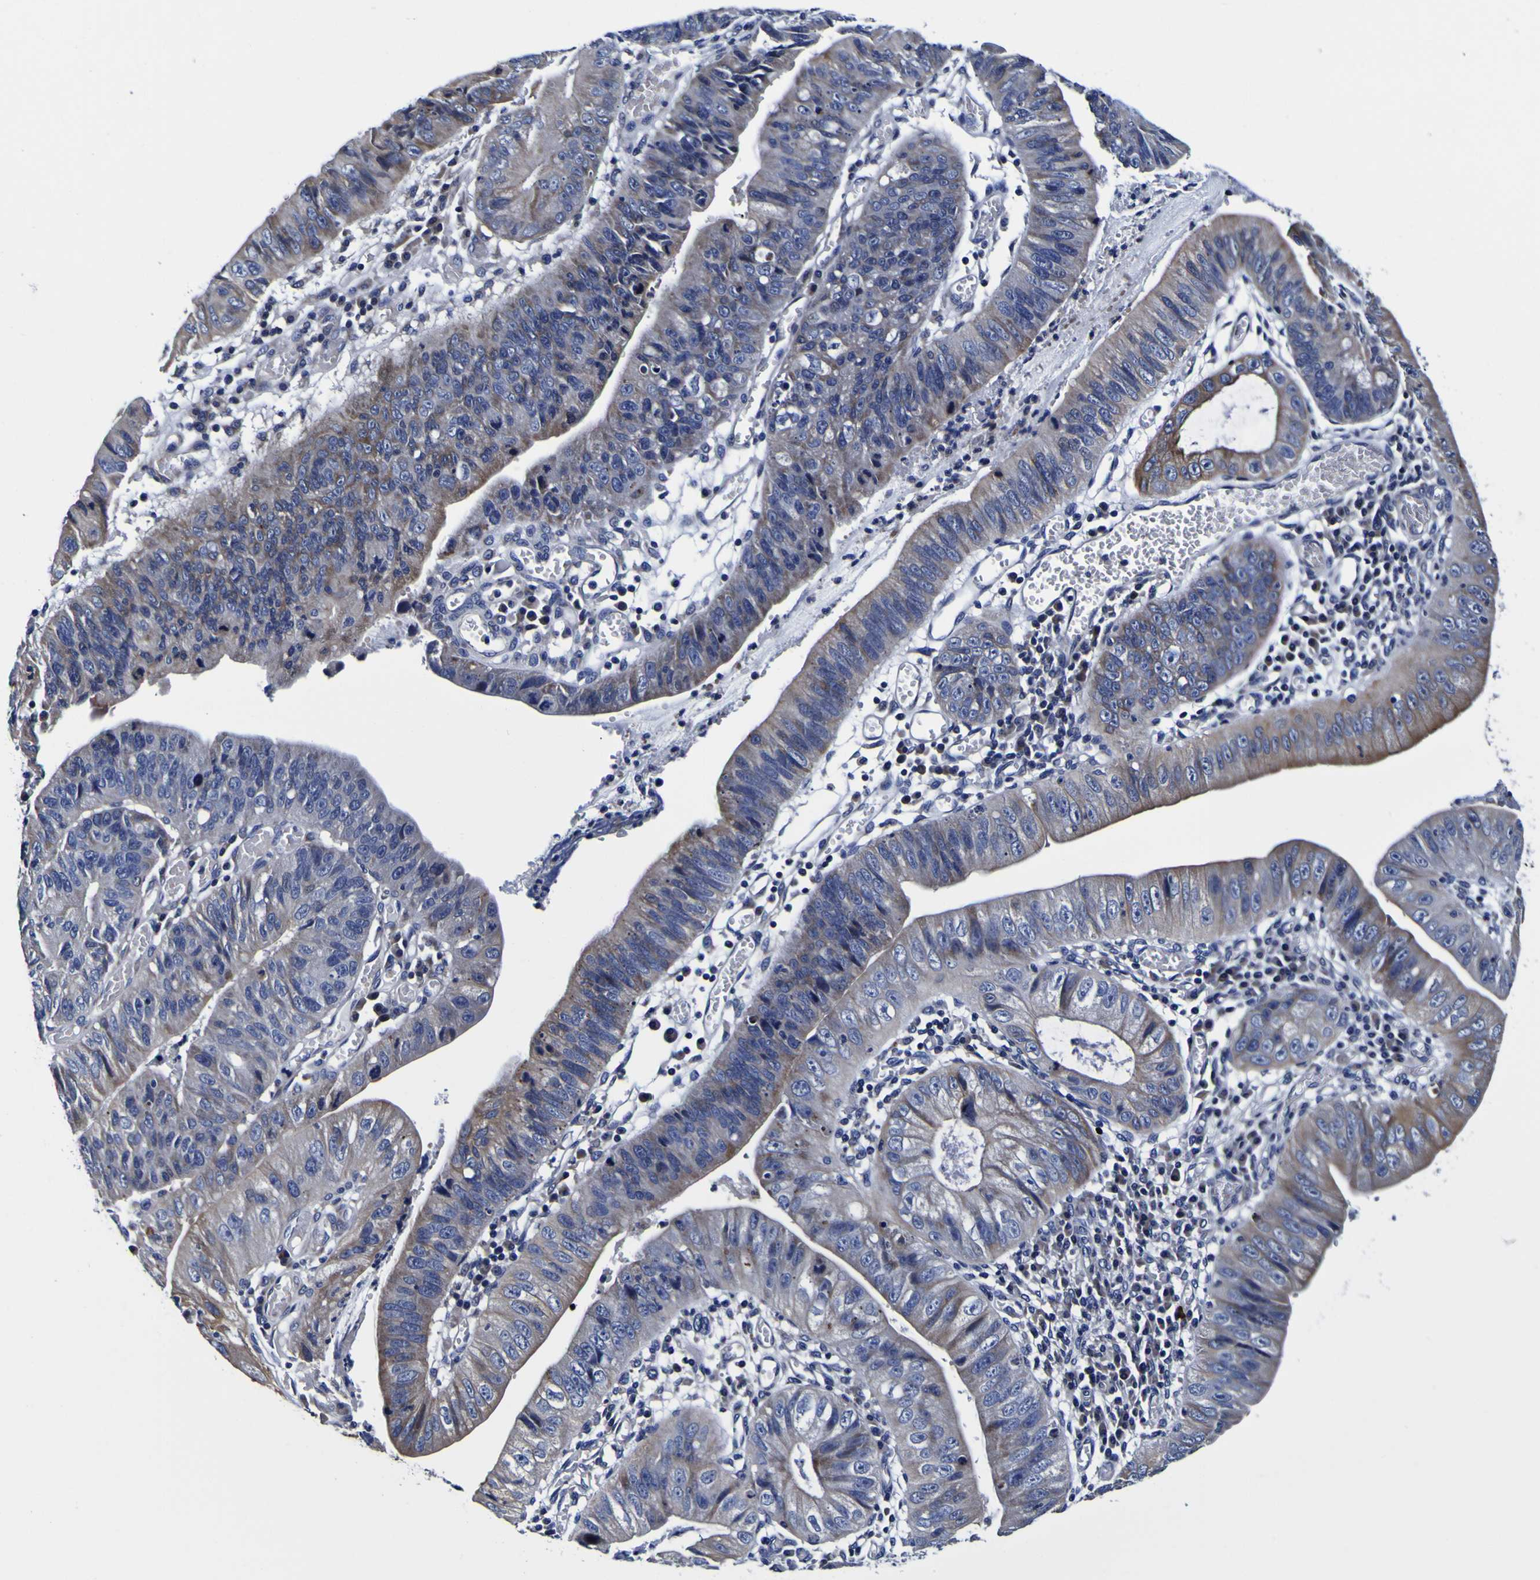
{"staining": {"intensity": "moderate", "quantity": "25%-75%", "location": "cytoplasmic/membranous"}, "tissue": "stomach cancer", "cell_type": "Tumor cells", "image_type": "cancer", "snomed": [{"axis": "morphology", "description": "Adenocarcinoma, NOS"}, {"axis": "topography", "description": "Stomach"}], "caption": "Protein expression analysis of human stomach adenocarcinoma reveals moderate cytoplasmic/membranous staining in approximately 25%-75% of tumor cells.", "gene": "PDLIM4", "patient": {"sex": "male", "age": 59}}